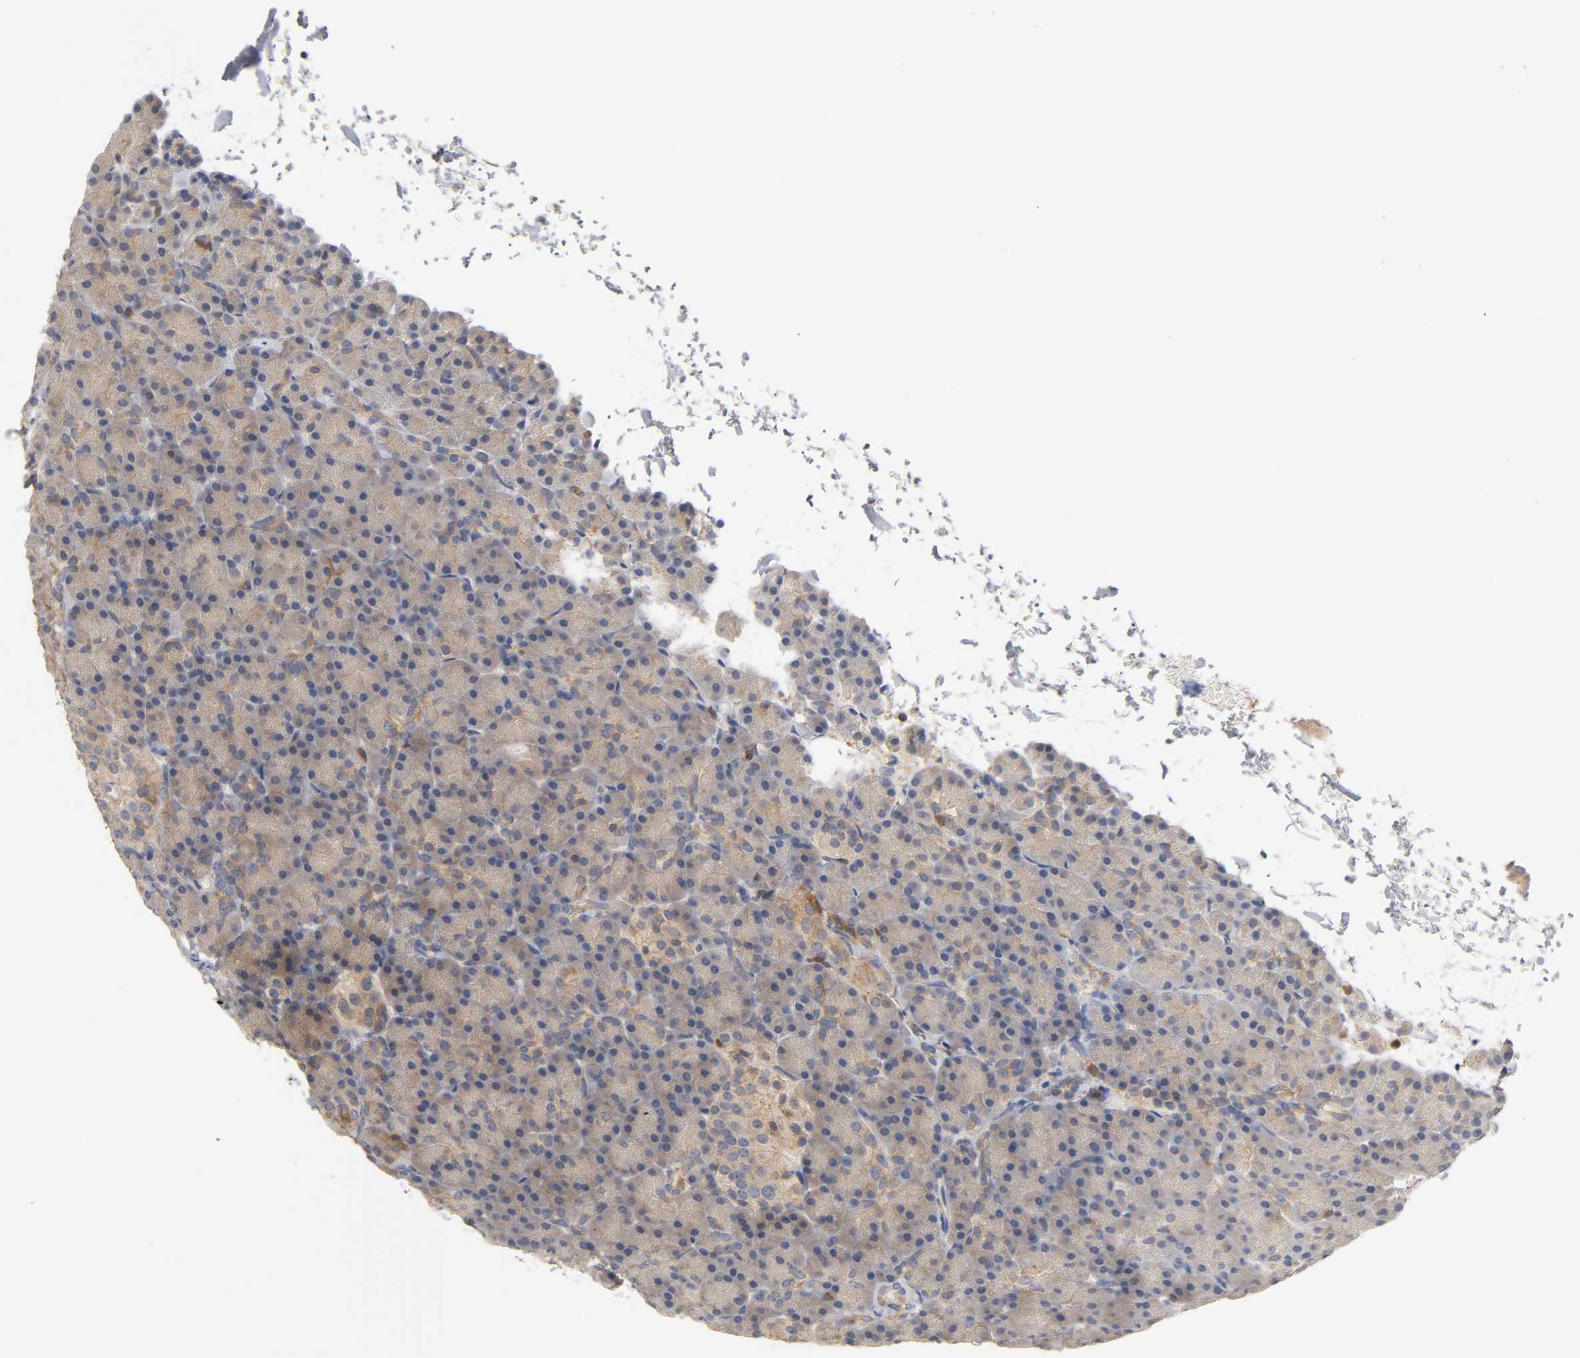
{"staining": {"intensity": "moderate", "quantity": ">75%", "location": "cytoplasmic/membranous"}, "tissue": "pancreas", "cell_type": "Exocrine glandular cells", "image_type": "normal", "snomed": [{"axis": "morphology", "description": "Normal tissue, NOS"}, {"axis": "topography", "description": "Pancreas"}], "caption": "Pancreas stained with immunohistochemistry demonstrates moderate cytoplasmic/membranous positivity in about >75% of exocrine glandular cells.", "gene": "ACTR2", "patient": {"sex": "female", "age": 43}}